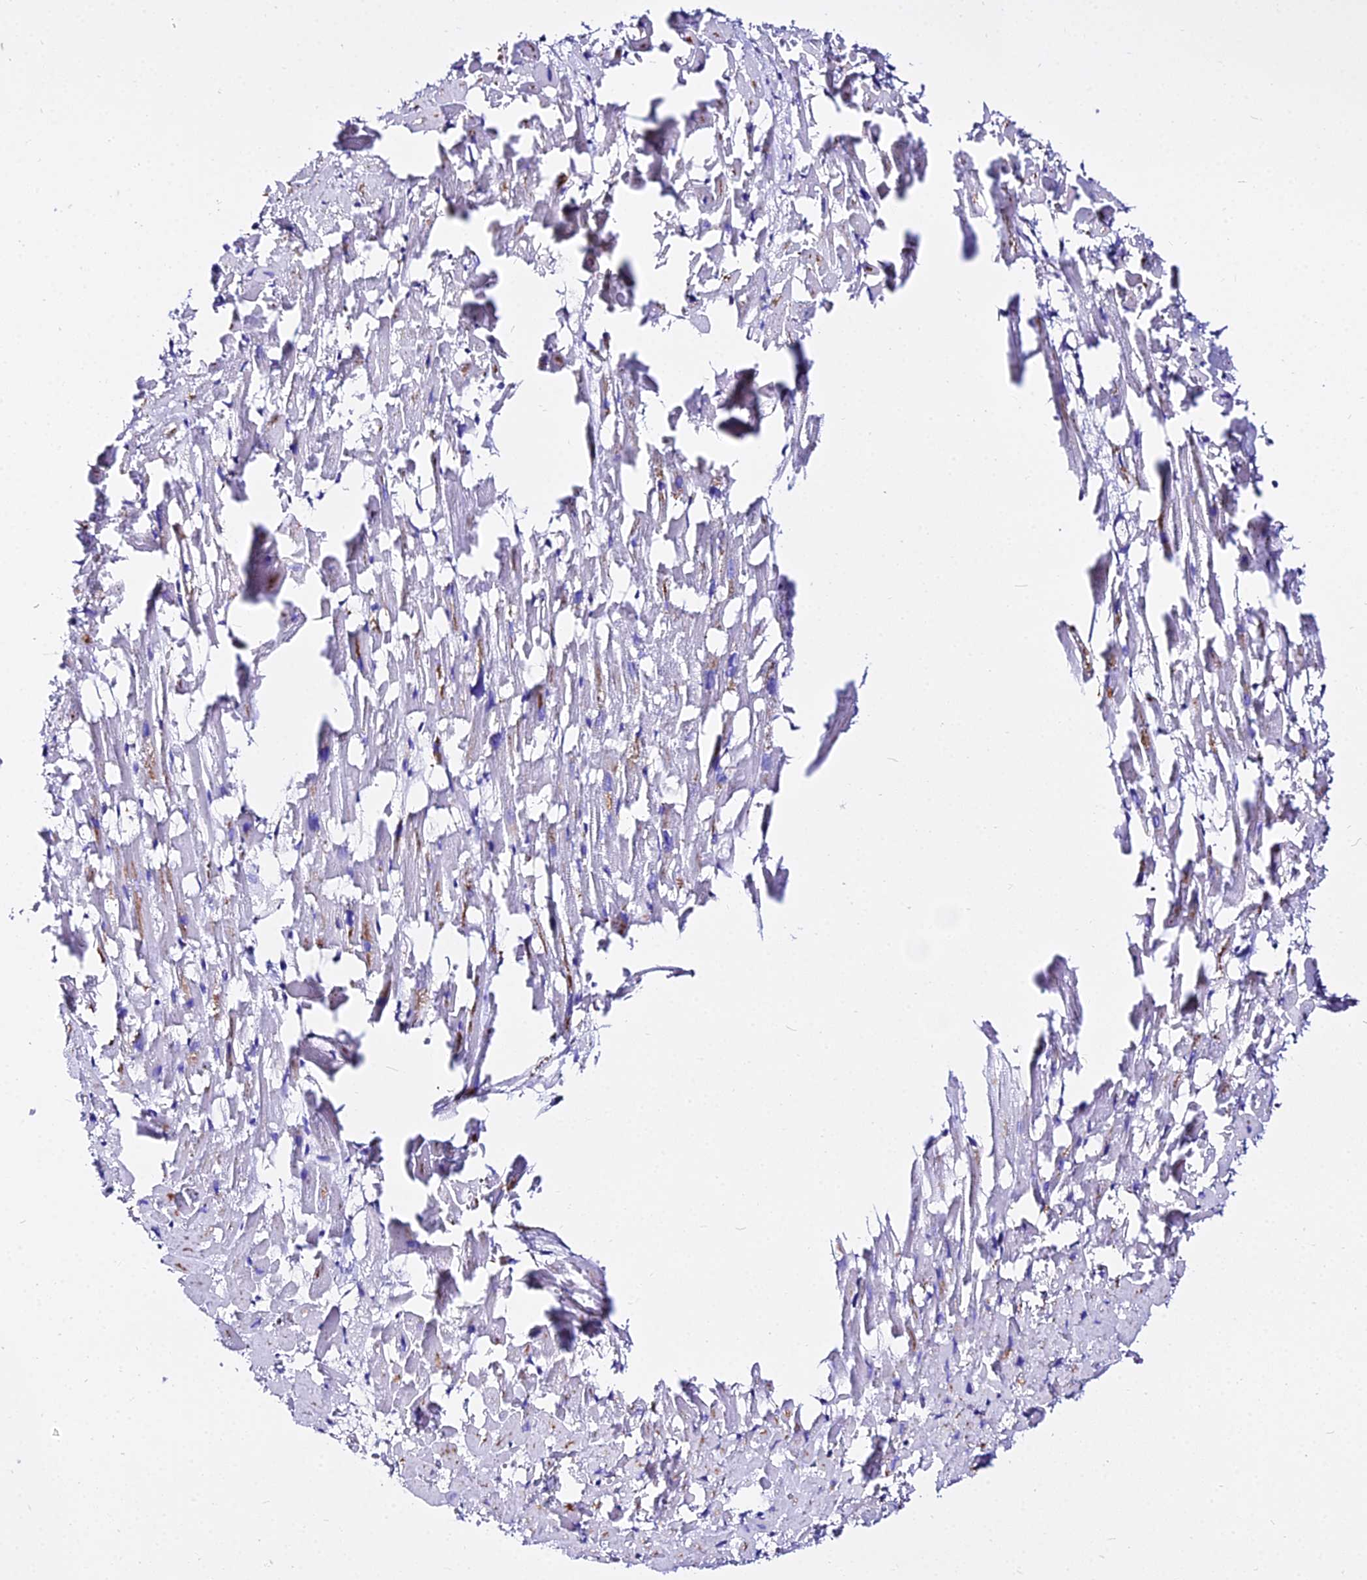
{"staining": {"intensity": "negative", "quantity": "none", "location": "none"}, "tissue": "heart muscle", "cell_type": "Cardiomyocytes", "image_type": "normal", "snomed": [{"axis": "morphology", "description": "Normal tissue, NOS"}, {"axis": "topography", "description": "Heart"}], "caption": "Unremarkable heart muscle was stained to show a protein in brown. There is no significant positivity in cardiomyocytes. (Stains: DAB (3,3'-diaminobenzidine) immunohistochemistry with hematoxylin counter stain, Microscopy: brightfield microscopy at high magnification).", "gene": "DAW1", "patient": {"sex": "female", "age": 64}}